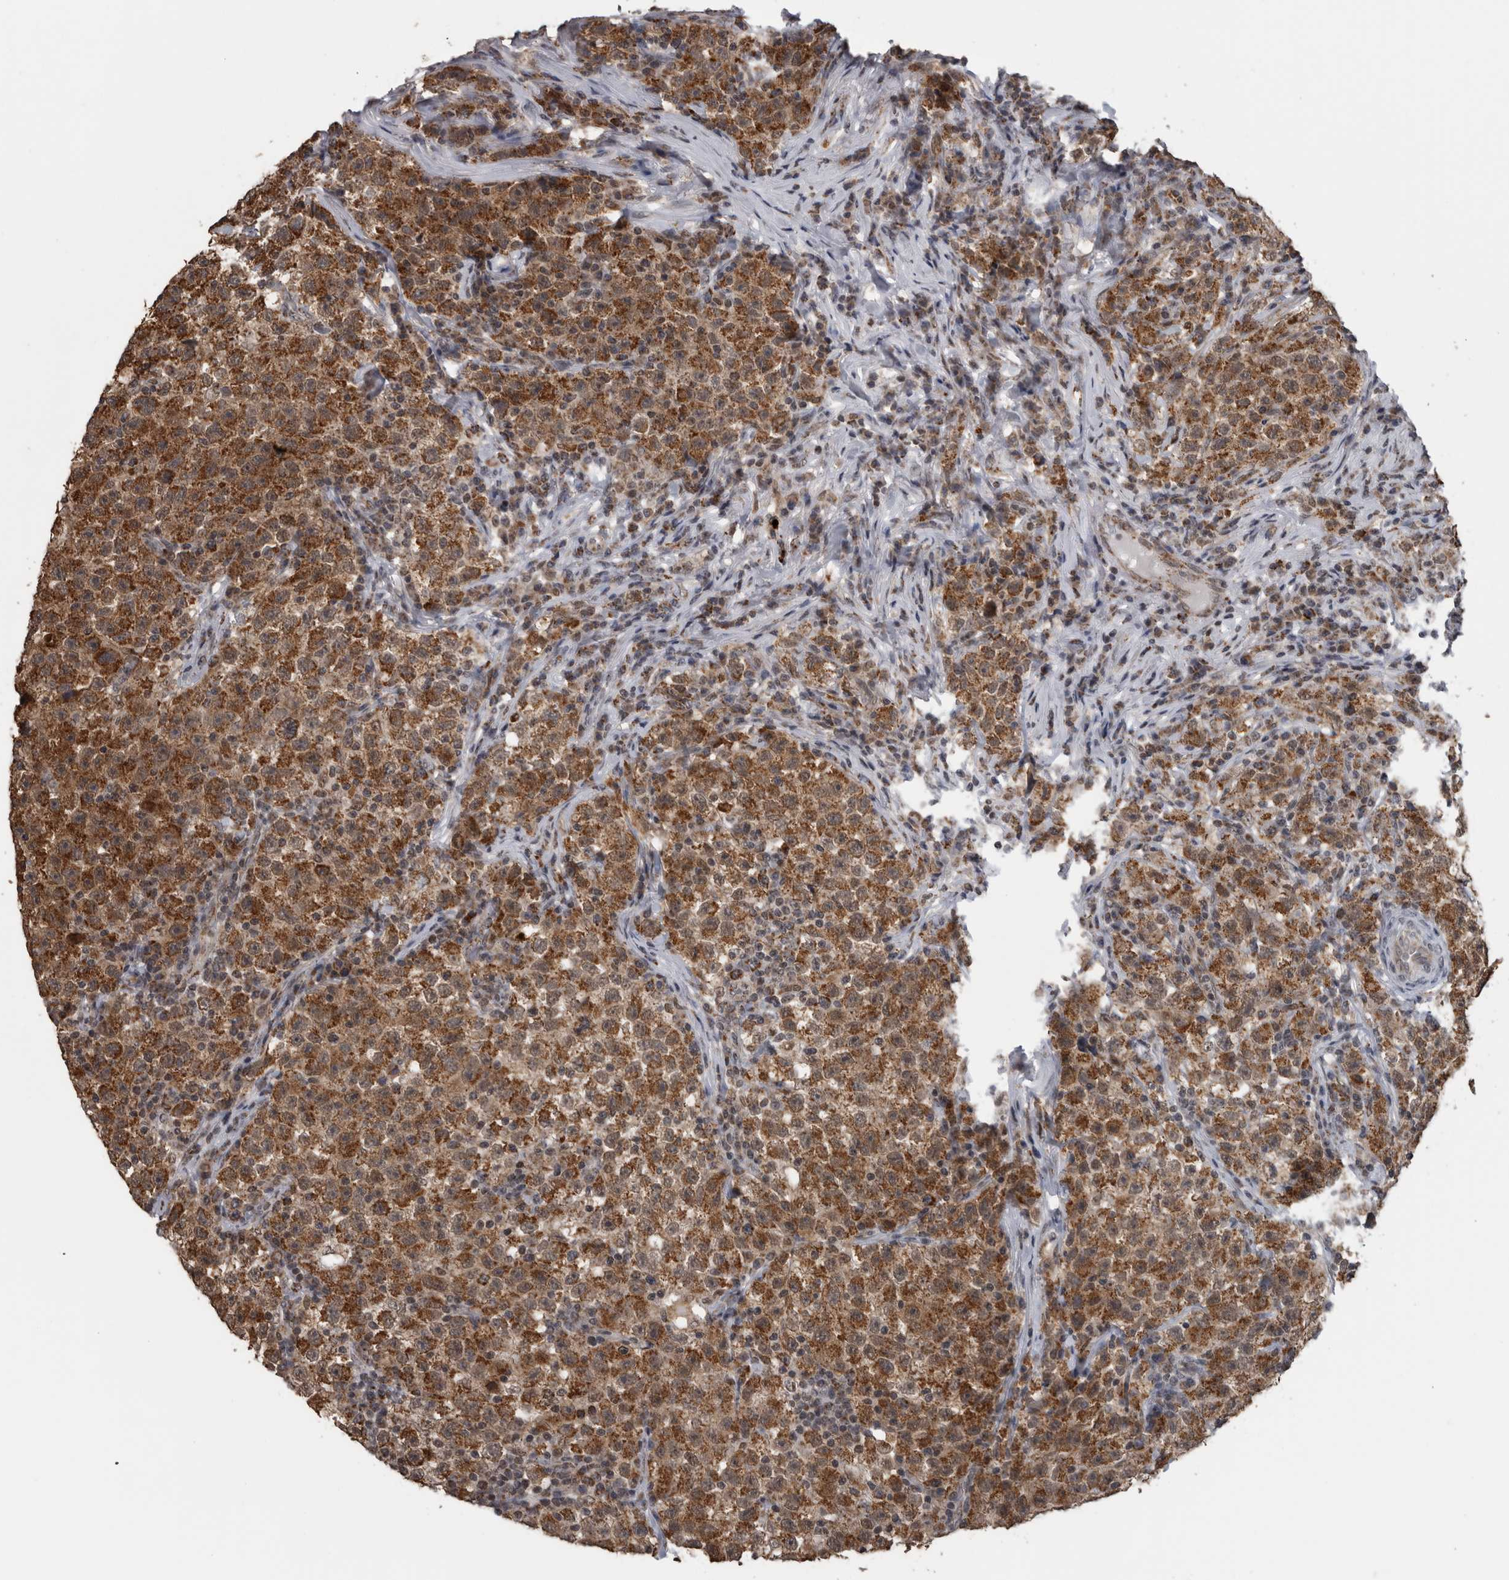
{"staining": {"intensity": "strong", "quantity": ">75%", "location": "cytoplasmic/membranous"}, "tissue": "testis cancer", "cell_type": "Tumor cells", "image_type": "cancer", "snomed": [{"axis": "morphology", "description": "Seminoma, NOS"}, {"axis": "topography", "description": "Testis"}], "caption": "Brown immunohistochemical staining in human seminoma (testis) shows strong cytoplasmic/membranous staining in about >75% of tumor cells.", "gene": "OR2K2", "patient": {"sex": "male", "age": 22}}